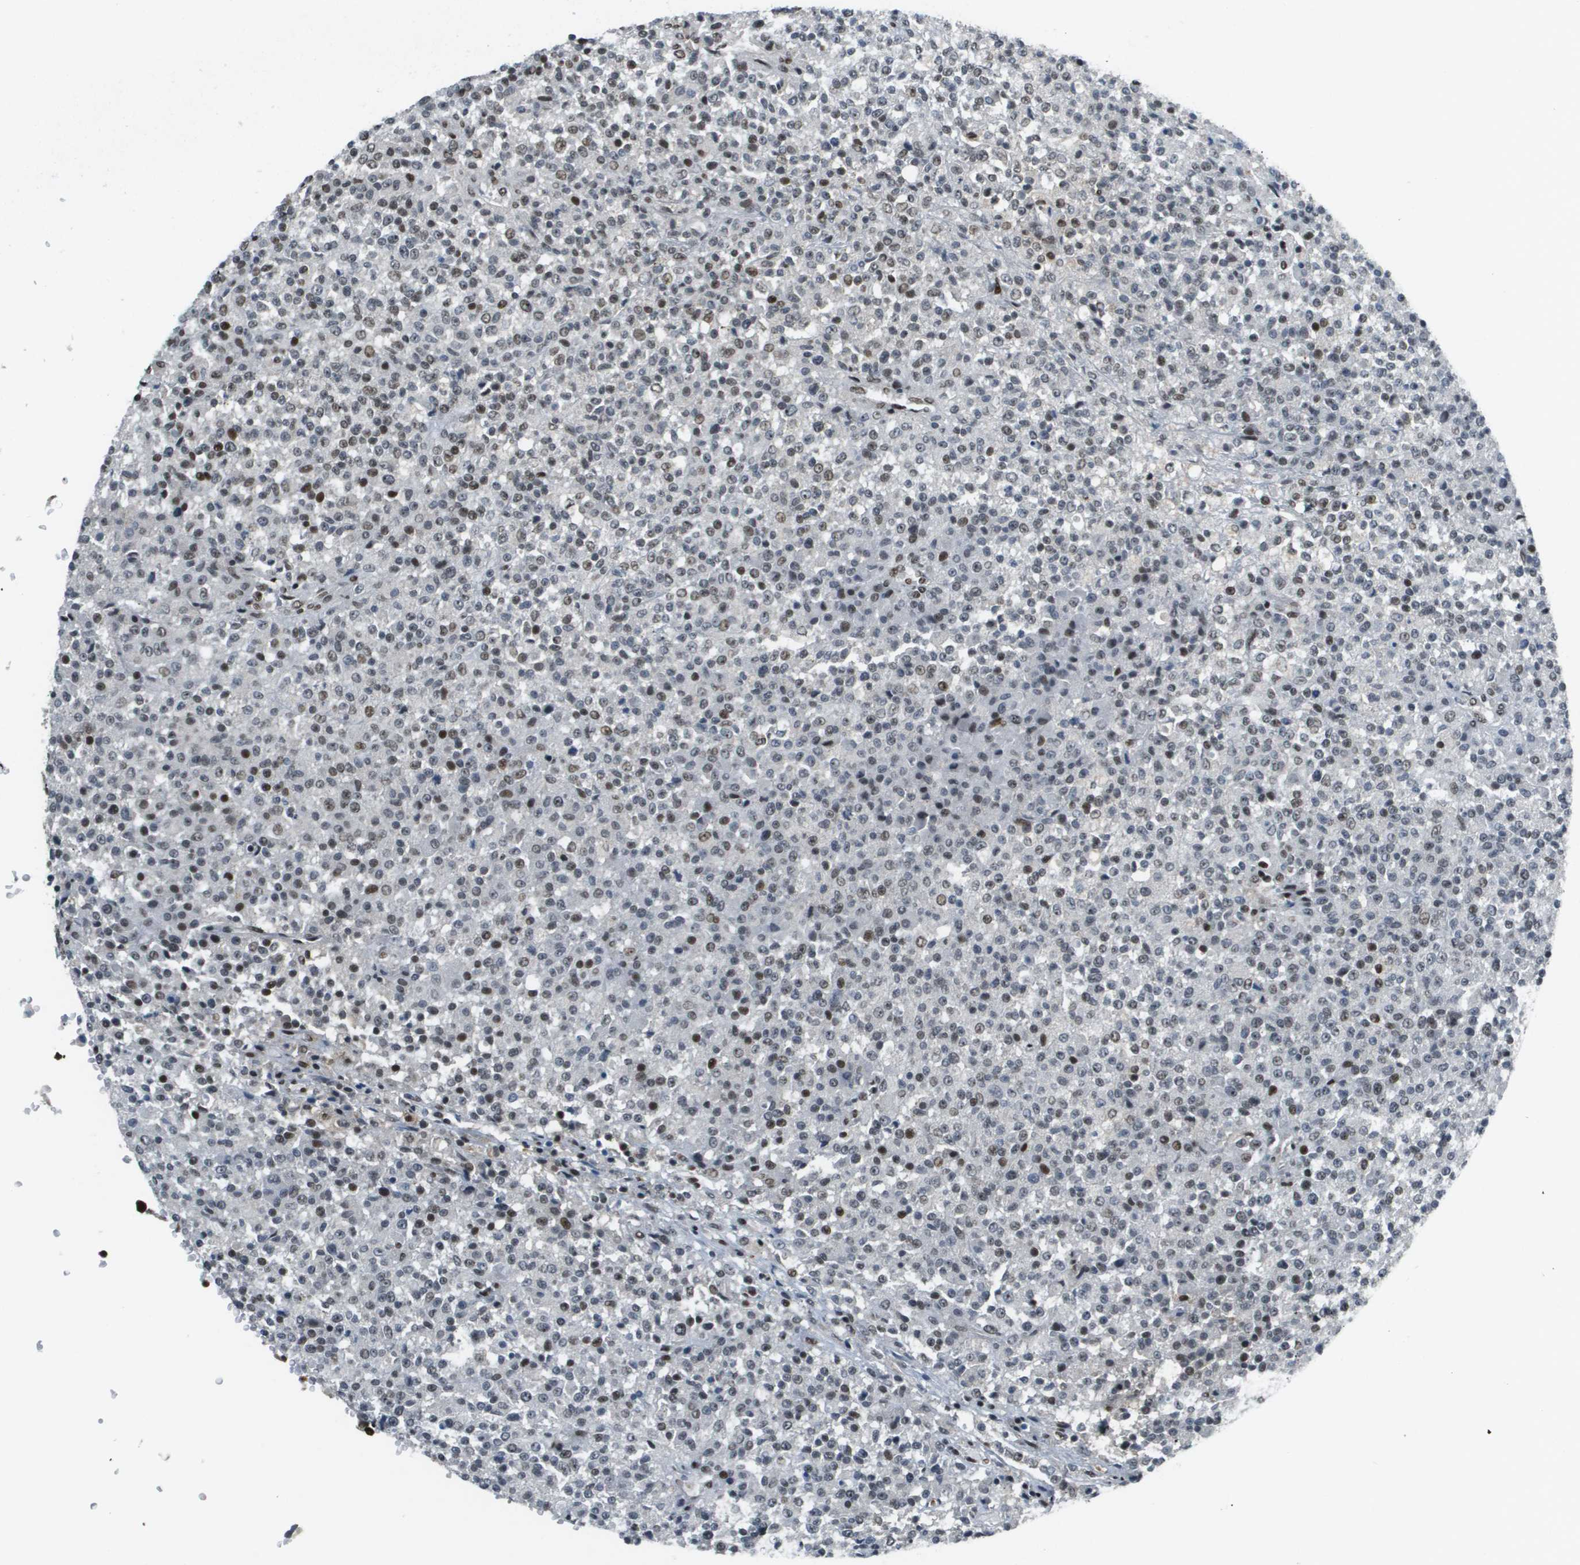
{"staining": {"intensity": "moderate", "quantity": "25%-75%", "location": "nuclear"}, "tissue": "testis cancer", "cell_type": "Tumor cells", "image_type": "cancer", "snomed": [{"axis": "morphology", "description": "Seminoma, NOS"}, {"axis": "topography", "description": "Testis"}], "caption": "Brown immunohistochemical staining in human testis cancer demonstrates moderate nuclear staining in approximately 25%-75% of tumor cells. Nuclei are stained in blue.", "gene": "IRF7", "patient": {"sex": "male", "age": 59}}